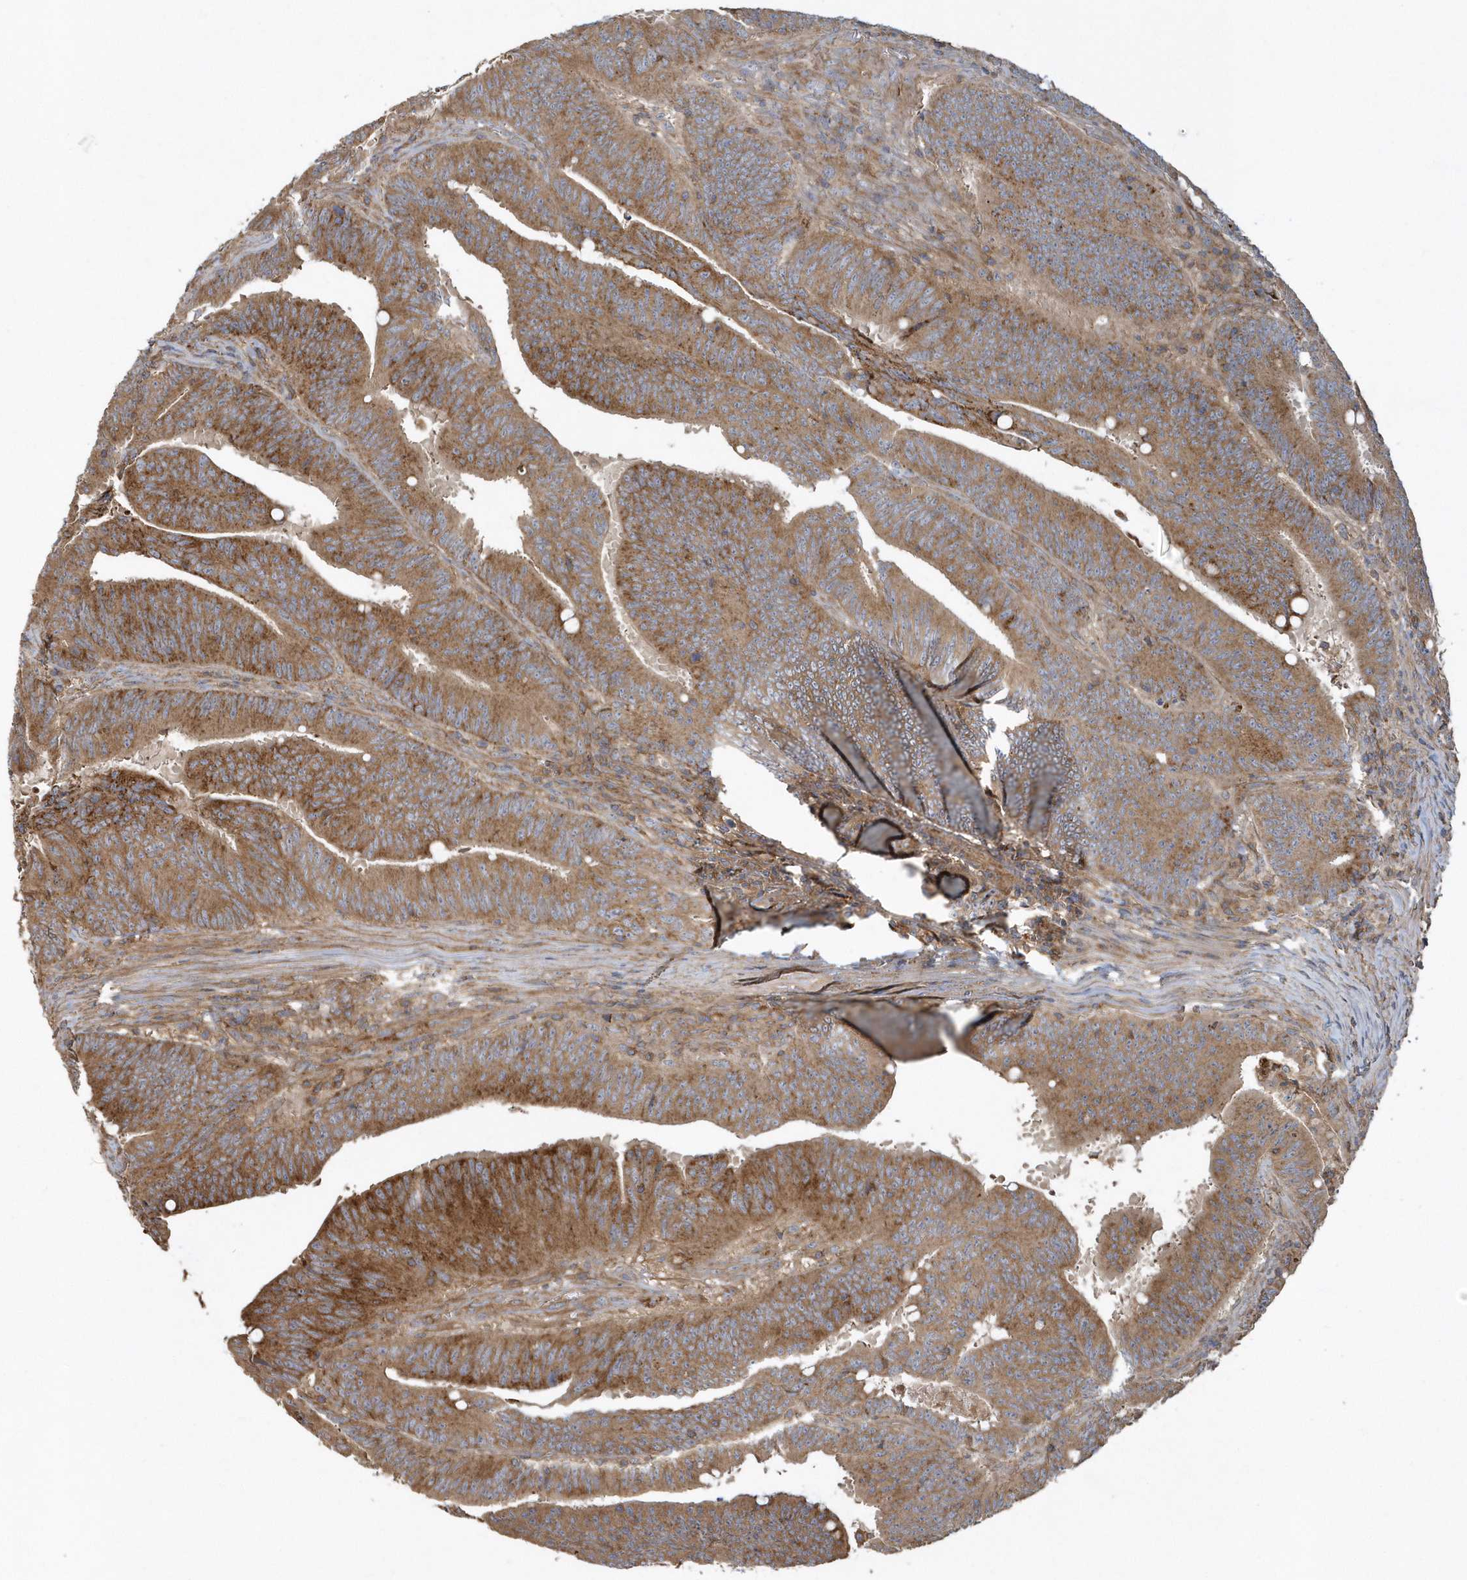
{"staining": {"intensity": "strong", "quantity": ">75%", "location": "cytoplasmic/membranous"}, "tissue": "colorectal cancer", "cell_type": "Tumor cells", "image_type": "cancer", "snomed": [{"axis": "morphology", "description": "Adenocarcinoma, NOS"}, {"axis": "topography", "description": "Colon"}], "caption": "Colorectal cancer stained with IHC shows strong cytoplasmic/membranous staining in approximately >75% of tumor cells.", "gene": "TRAIP", "patient": {"sex": "male", "age": 45}}